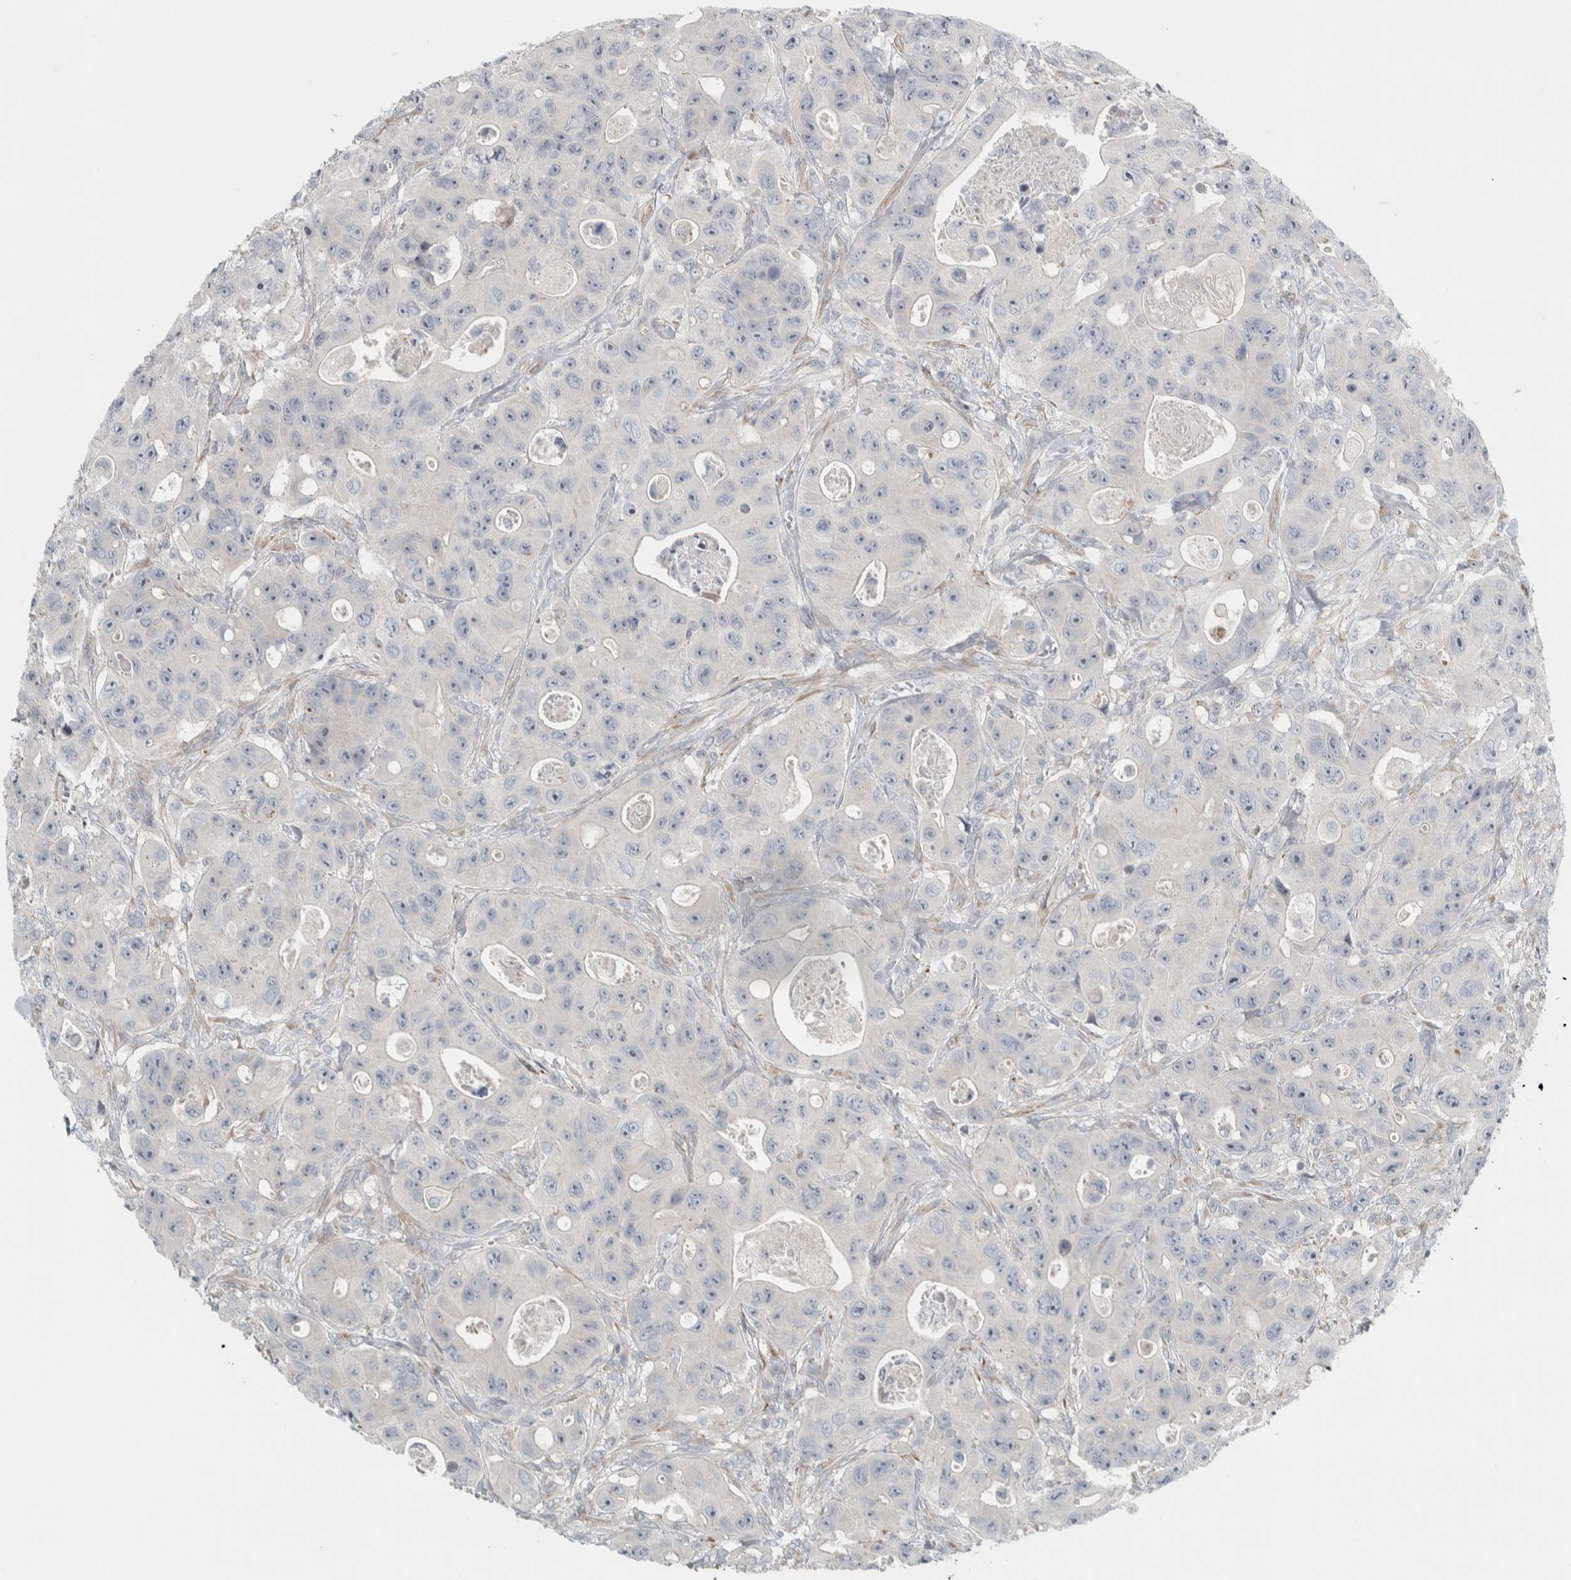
{"staining": {"intensity": "negative", "quantity": "none", "location": "none"}, "tissue": "colorectal cancer", "cell_type": "Tumor cells", "image_type": "cancer", "snomed": [{"axis": "morphology", "description": "Adenocarcinoma, NOS"}, {"axis": "topography", "description": "Colon"}], "caption": "IHC histopathology image of colorectal cancer (adenocarcinoma) stained for a protein (brown), which reveals no expression in tumor cells.", "gene": "HGS", "patient": {"sex": "female", "age": 46}}